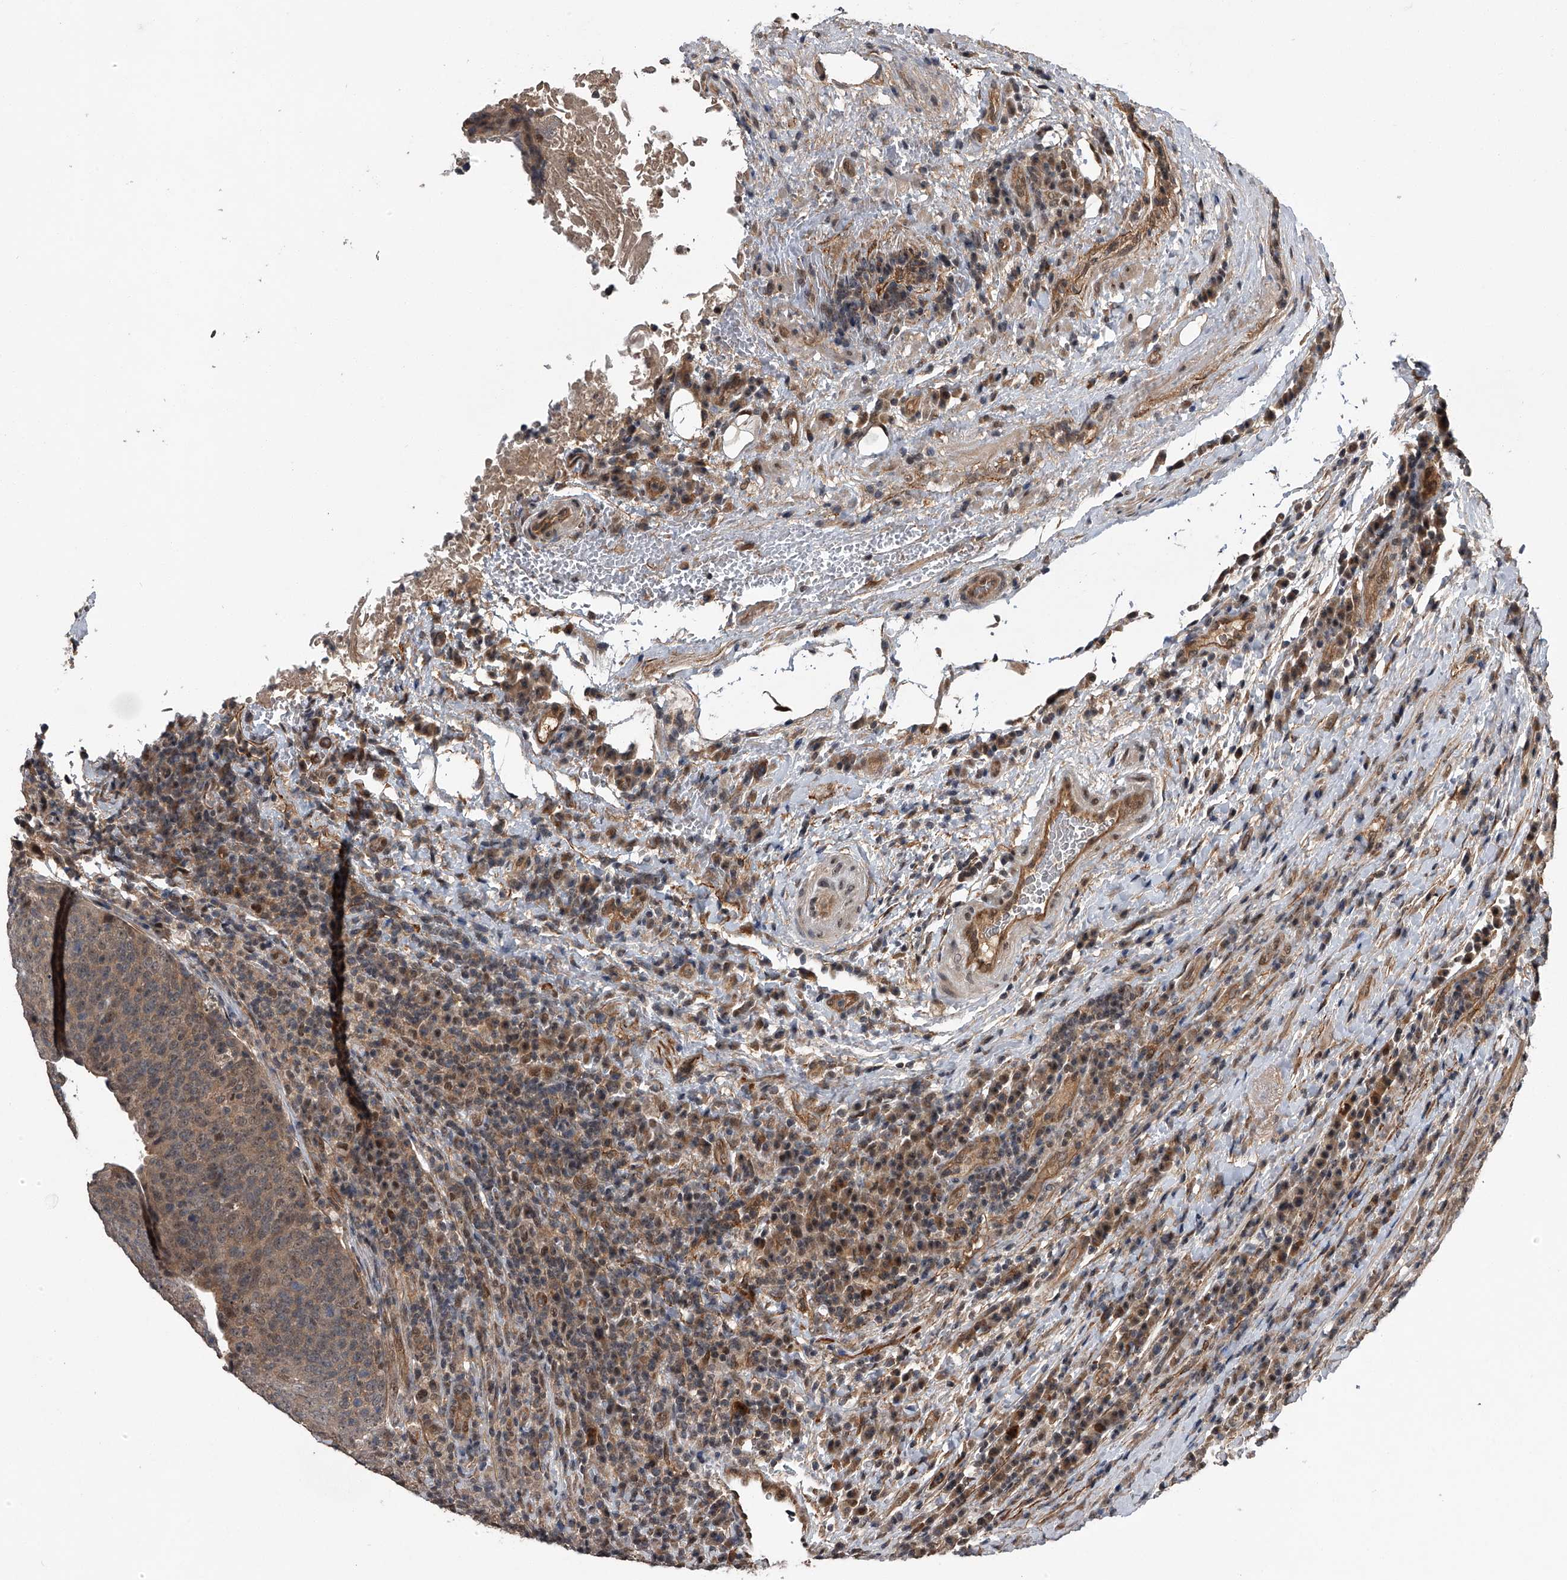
{"staining": {"intensity": "weak", "quantity": ">75%", "location": "cytoplasmic/membranous,nuclear"}, "tissue": "head and neck cancer", "cell_type": "Tumor cells", "image_type": "cancer", "snomed": [{"axis": "morphology", "description": "Squamous cell carcinoma, NOS"}, {"axis": "morphology", "description": "Squamous cell carcinoma, metastatic, NOS"}, {"axis": "topography", "description": "Lymph node"}, {"axis": "topography", "description": "Head-Neck"}], "caption": "Weak cytoplasmic/membranous and nuclear protein positivity is identified in approximately >75% of tumor cells in squamous cell carcinoma (head and neck).", "gene": "SLC12A8", "patient": {"sex": "male", "age": 62}}